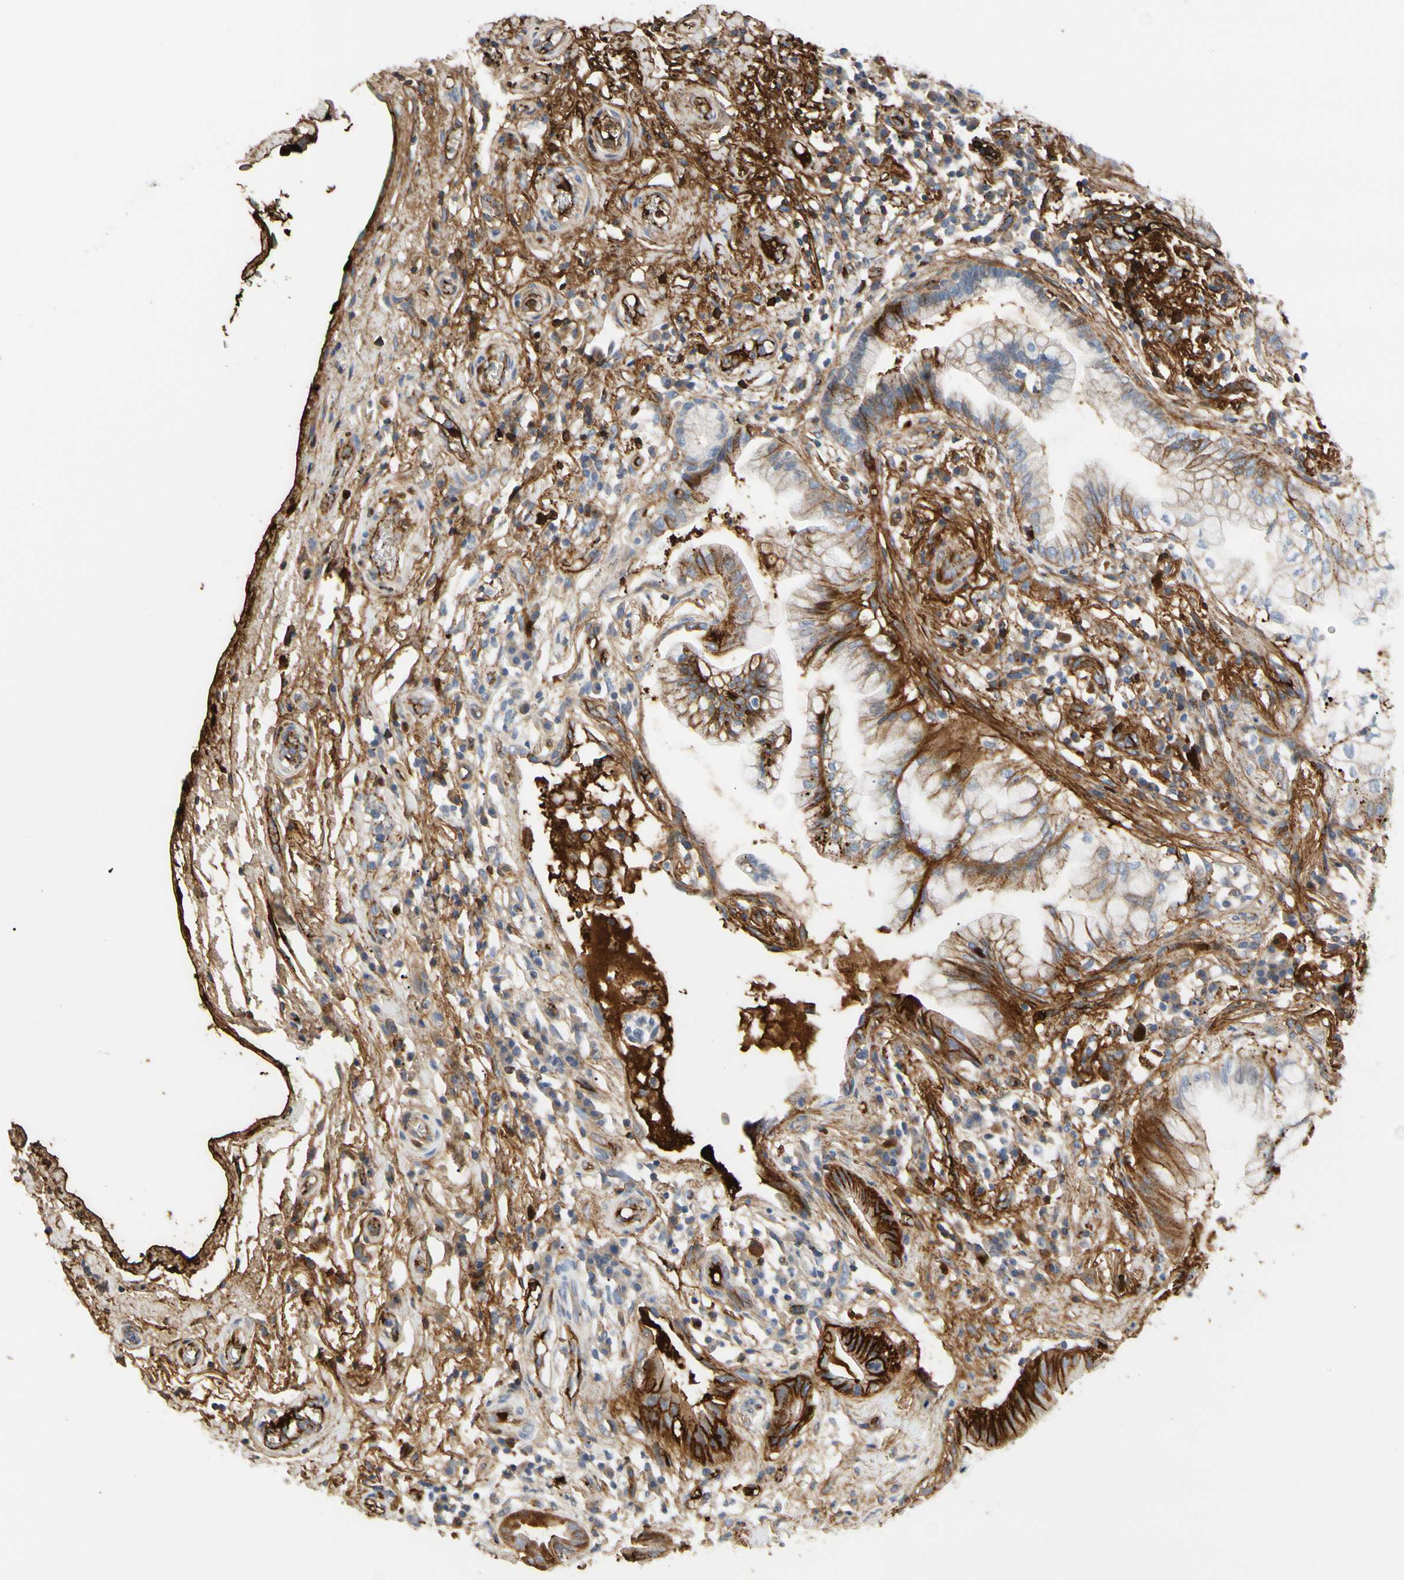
{"staining": {"intensity": "moderate", "quantity": ">75%", "location": "cytoplasmic/membranous"}, "tissue": "lung cancer", "cell_type": "Tumor cells", "image_type": "cancer", "snomed": [{"axis": "morphology", "description": "Adenocarcinoma, NOS"}, {"axis": "topography", "description": "Lung"}], "caption": "Lung cancer stained for a protein (brown) reveals moderate cytoplasmic/membranous positive staining in approximately >75% of tumor cells.", "gene": "FGB", "patient": {"sex": "female", "age": 70}}